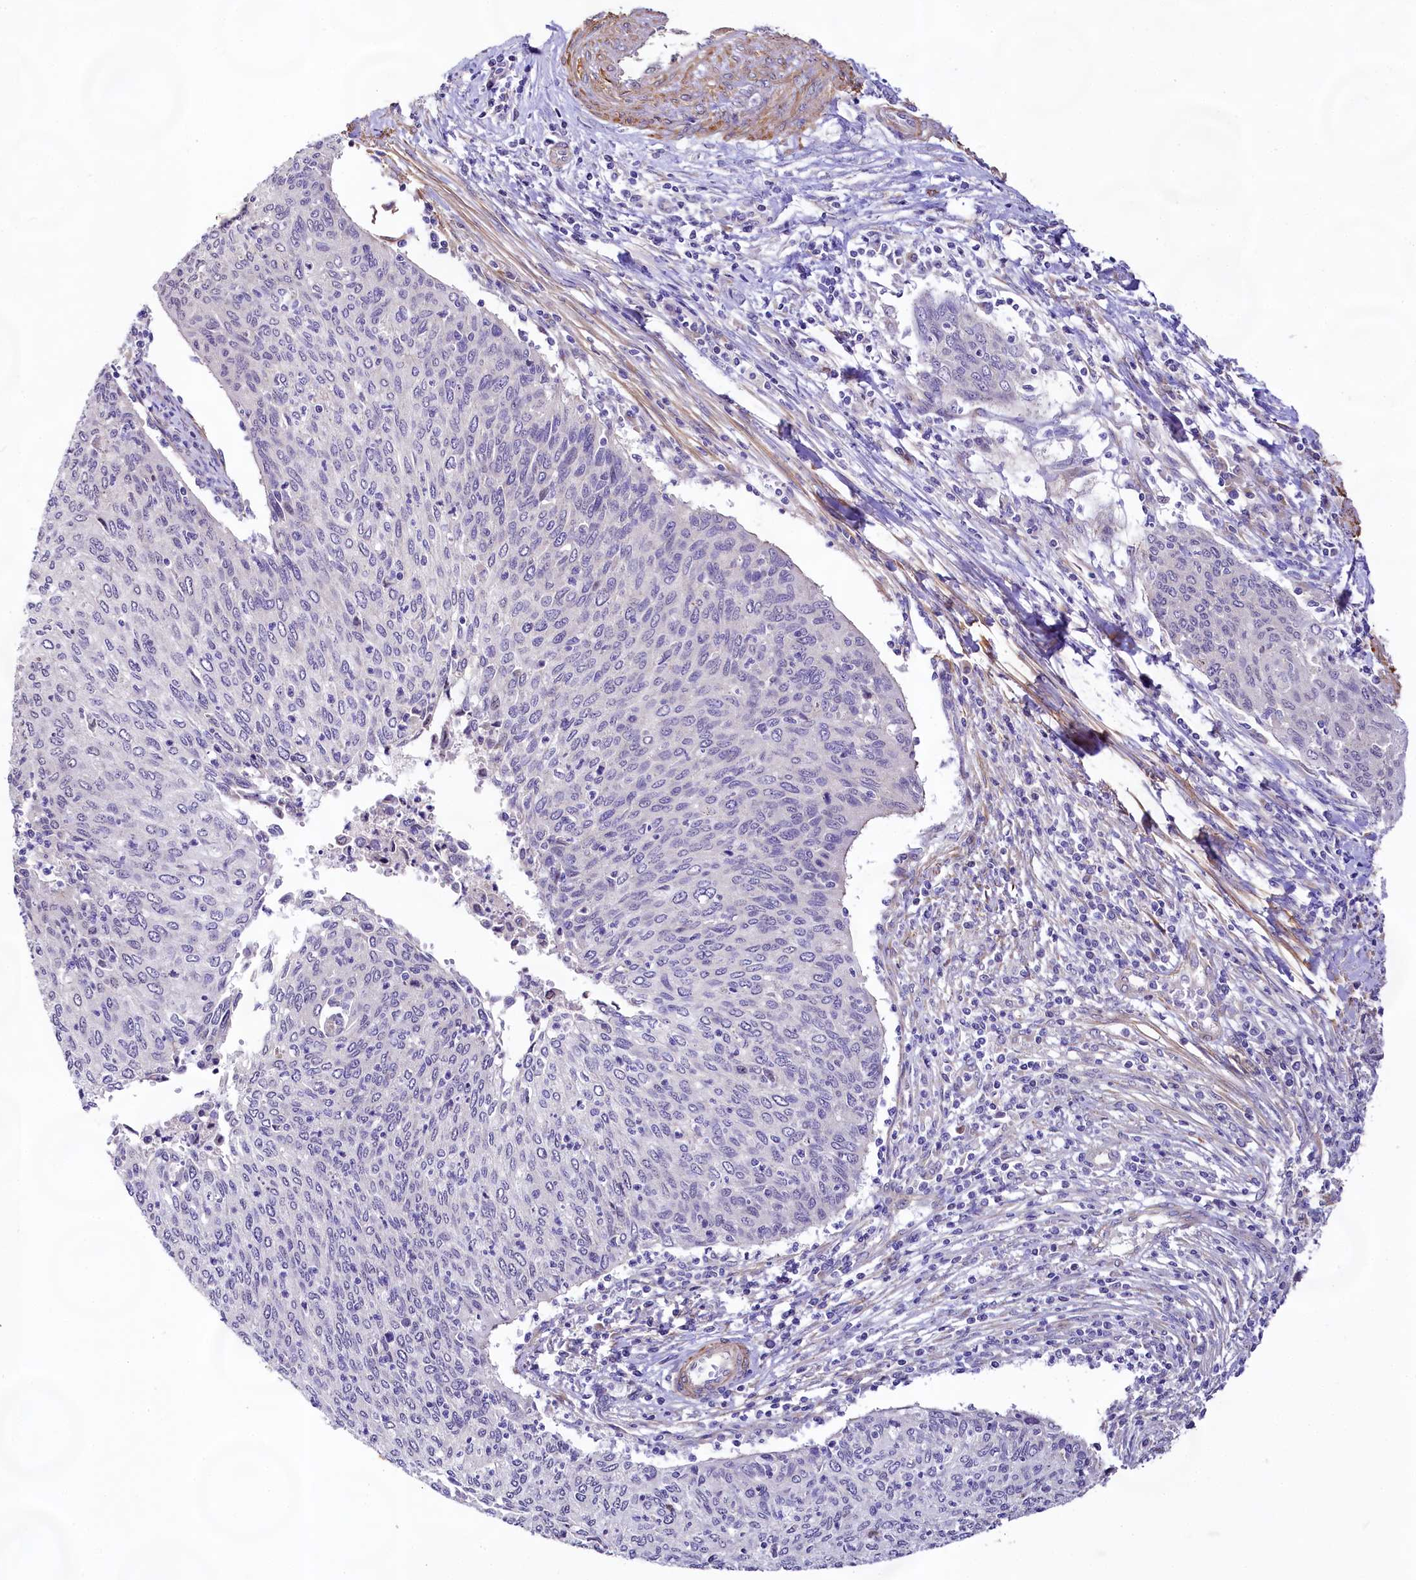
{"staining": {"intensity": "negative", "quantity": "none", "location": "none"}, "tissue": "cervical cancer", "cell_type": "Tumor cells", "image_type": "cancer", "snomed": [{"axis": "morphology", "description": "Squamous cell carcinoma, NOS"}, {"axis": "topography", "description": "Cervix"}], "caption": "IHC micrograph of neoplastic tissue: human cervical squamous cell carcinoma stained with DAB shows no significant protein positivity in tumor cells.", "gene": "VPS11", "patient": {"sex": "female", "age": 38}}